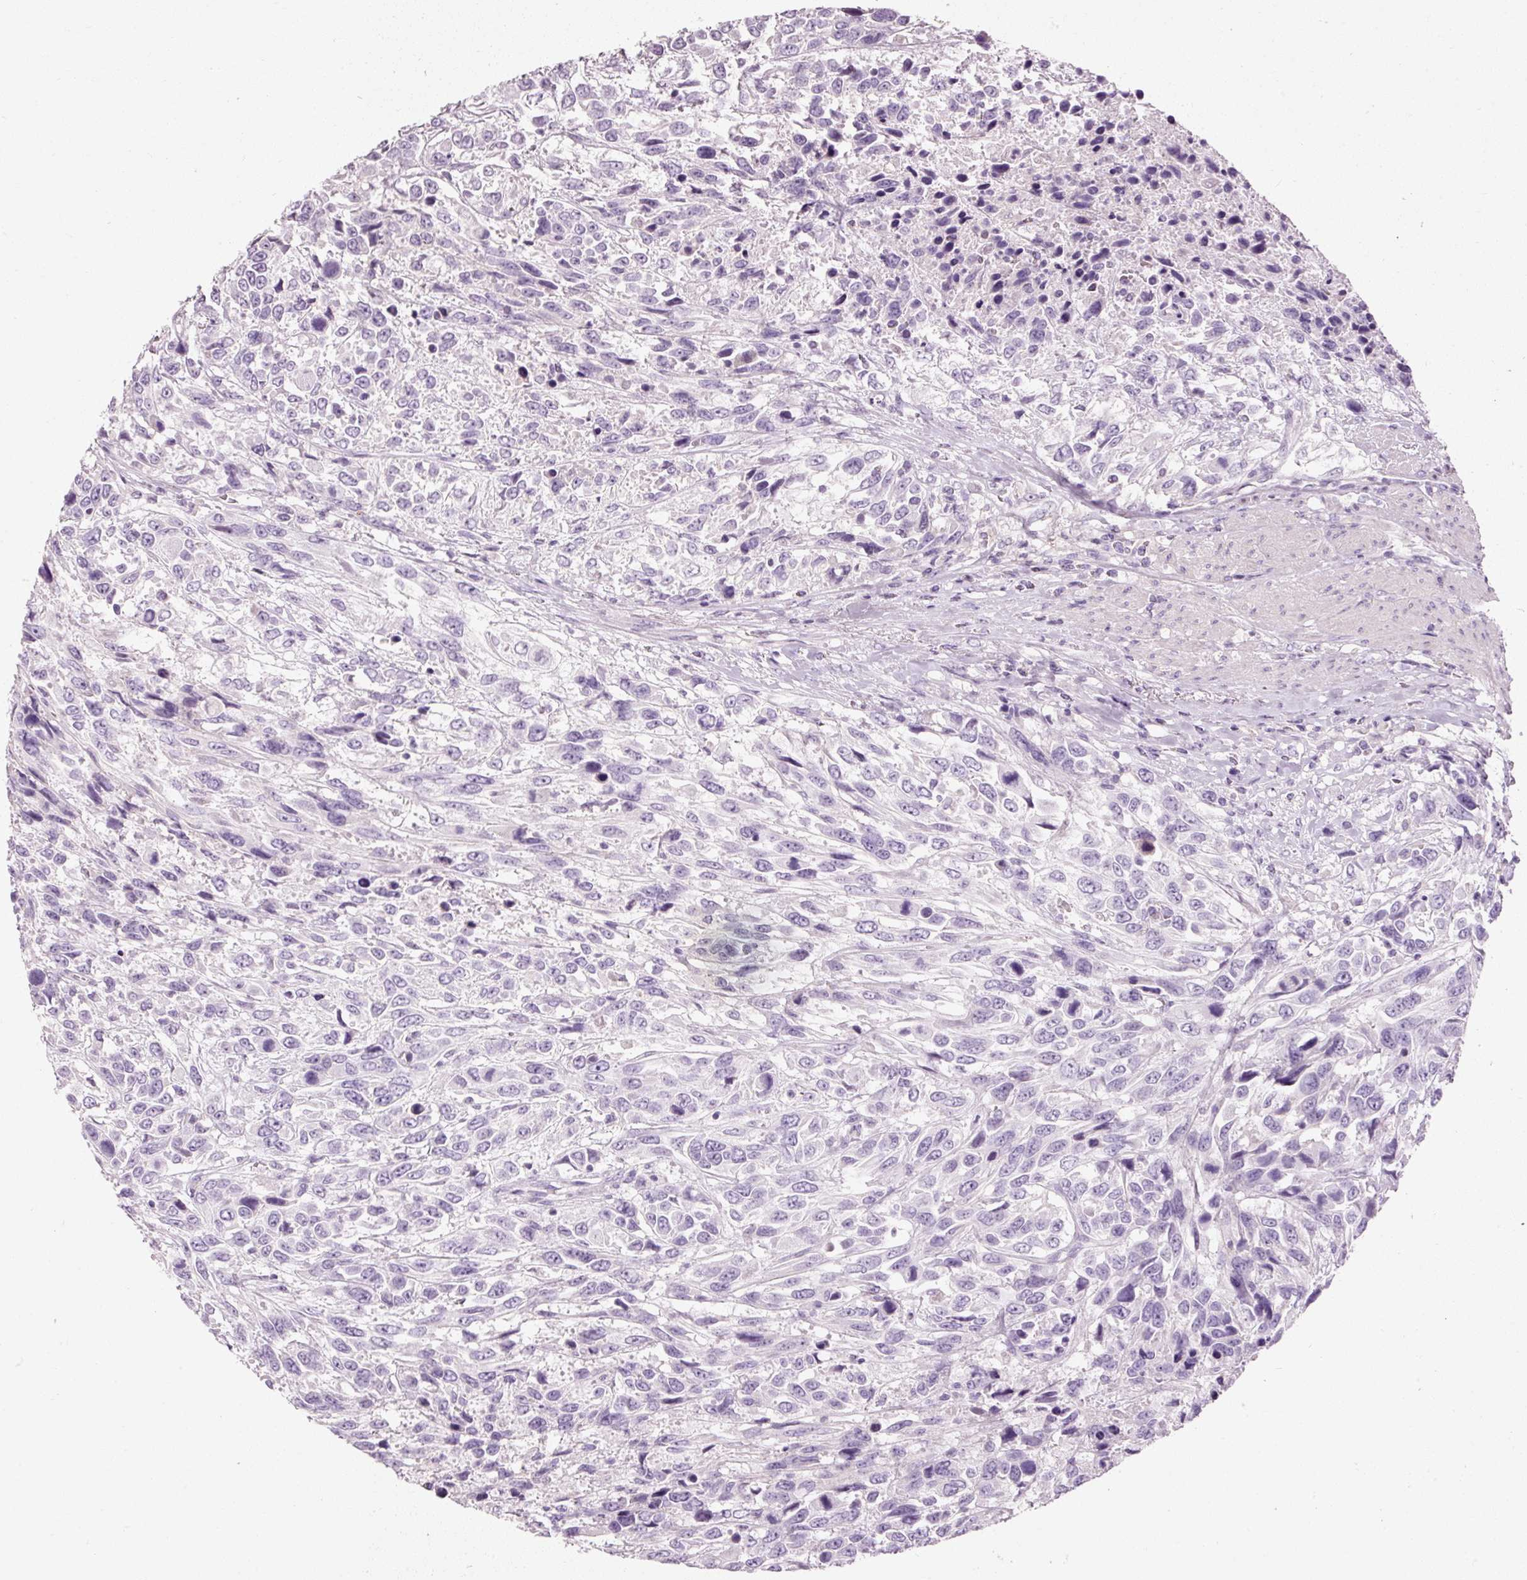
{"staining": {"intensity": "negative", "quantity": "none", "location": "none"}, "tissue": "urothelial cancer", "cell_type": "Tumor cells", "image_type": "cancer", "snomed": [{"axis": "morphology", "description": "Urothelial carcinoma, High grade"}, {"axis": "topography", "description": "Urinary bladder"}], "caption": "Tumor cells show no significant protein positivity in urothelial cancer. The staining was performed using DAB to visualize the protein expression in brown, while the nuclei were stained in blue with hematoxylin (Magnification: 20x).", "gene": "MUC5AC", "patient": {"sex": "female", "age": 70}}